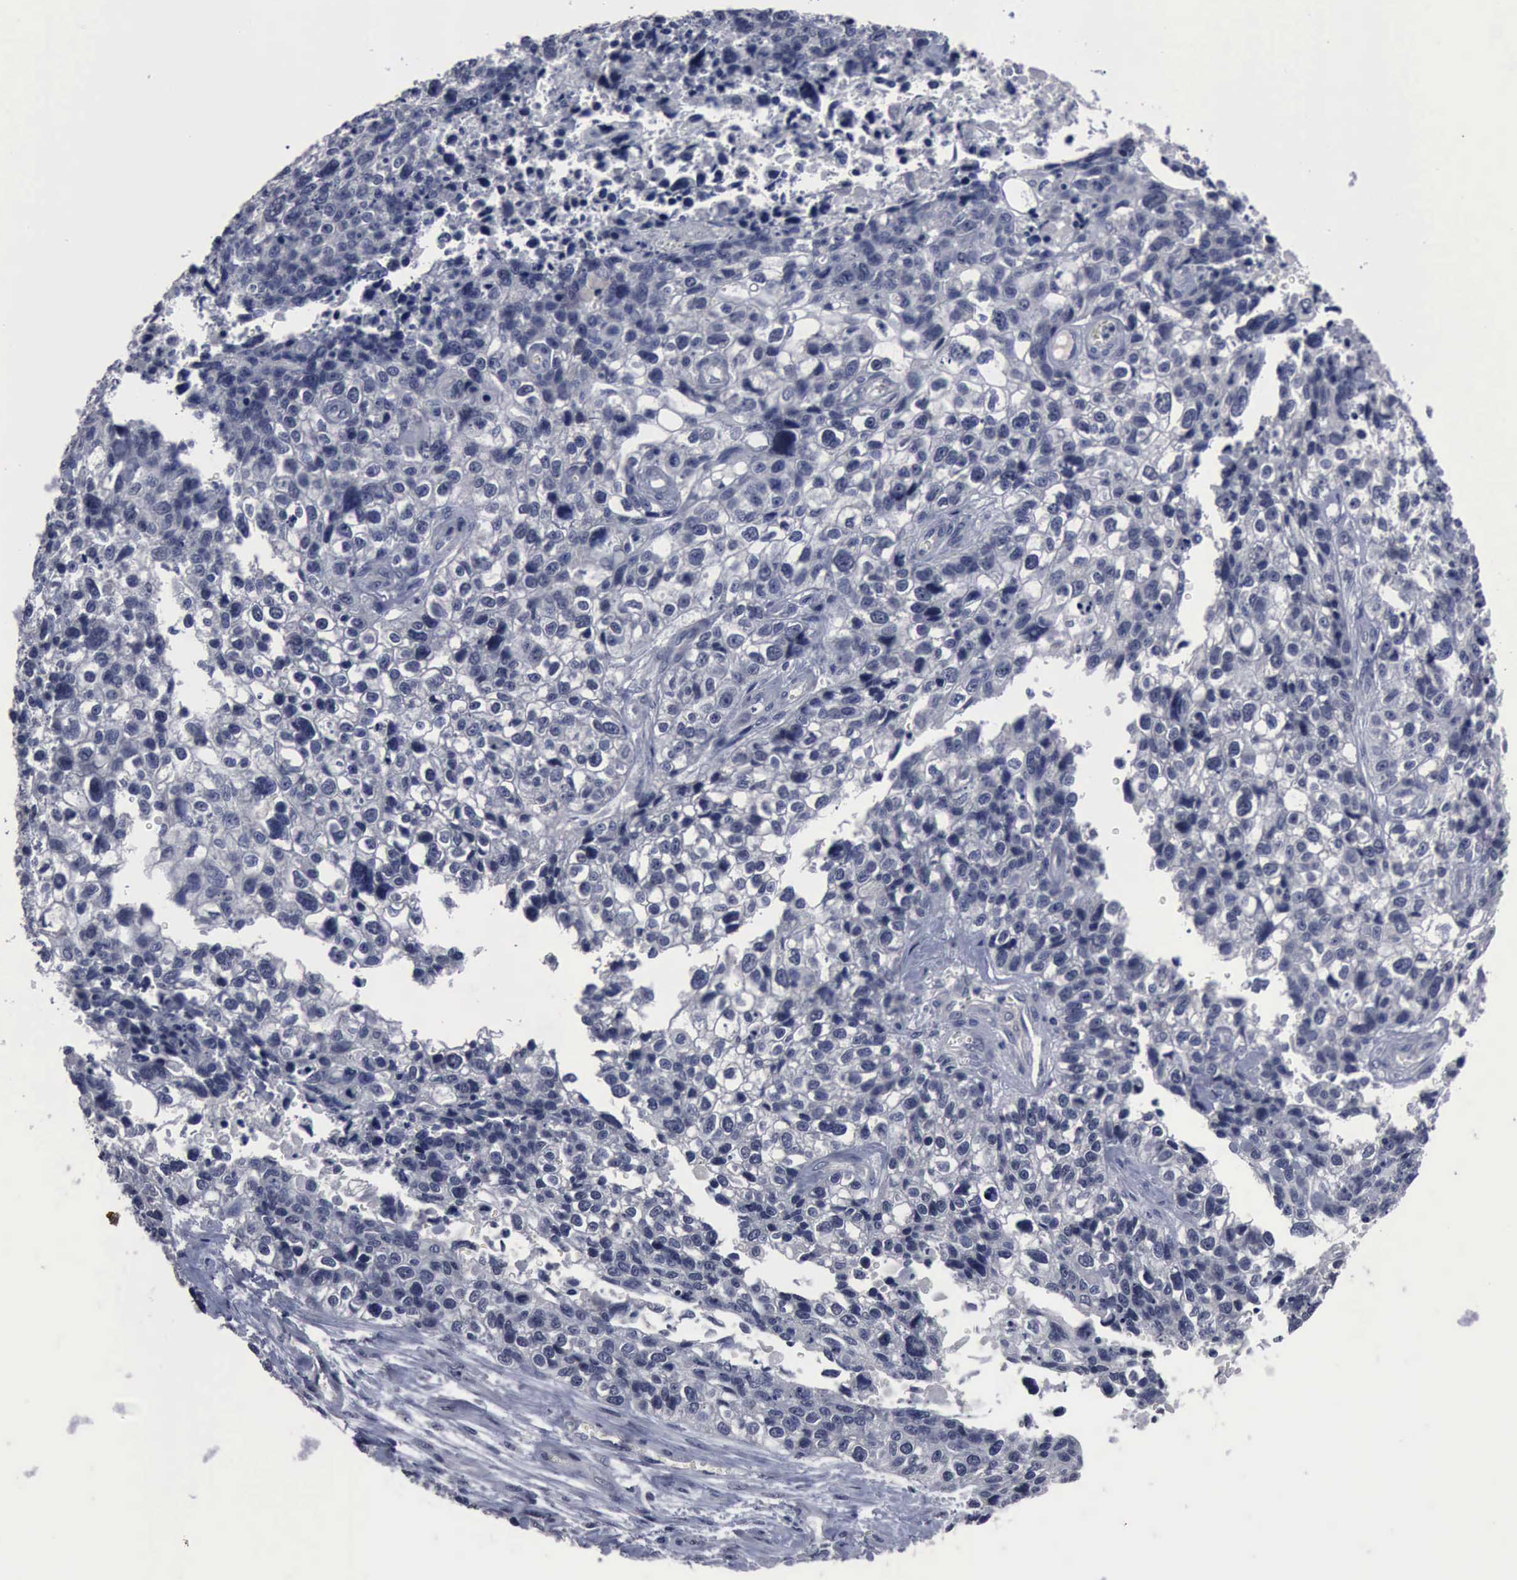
{"staining": {"intensity": "negative", "quantity": "none", "location": "none"}, "tissue": "lung cancer", "cell_type": "Tumor cells", "image_type": "cancer", "snomed": [{"axis": "morphology", "description": "Squamous cell carcinoma, NOS"}, {"axis": "topography", "description": "Lymph node"}, {"axis": "topography", "description": "Lung"}], "caption": "Immunohistochemistry of human squamous cell carcinoma (lung) exhibits no positivity in tumor cells. (Immunohistochemistry (ihc), brightfield microscopy, high magnification).", "gene": "MYO18B", "patient": {"sex": "male", "age": 74}}